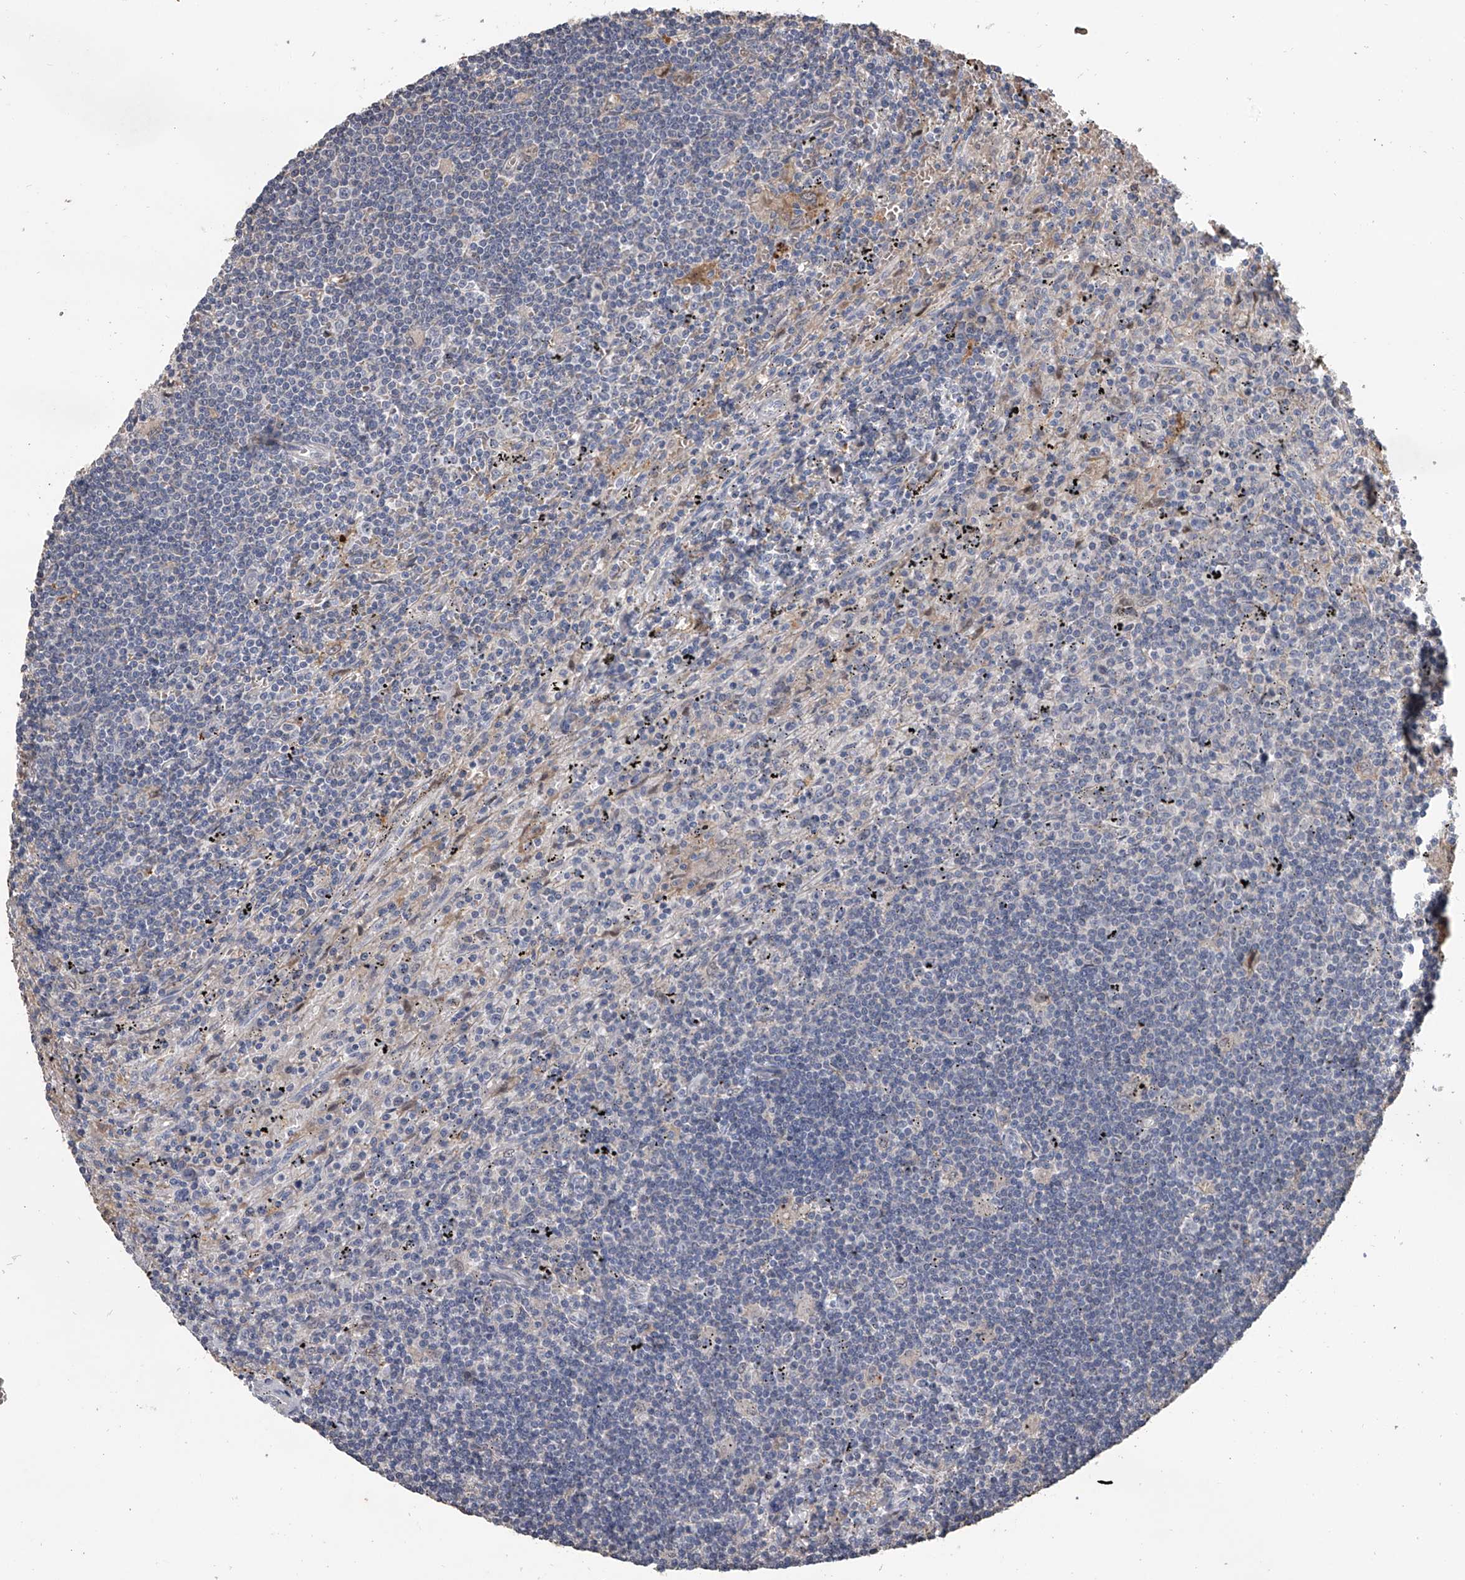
{"staining": {"intensity": "negative", "quantity": "none", "location": "none"}, "tissue": "lymphoma", "cell_type": "Tumor cells", "image_type": "cancer", "snomed": [{"axis": "morphology", "description": "Malignant lymphoma, non-Hodgkin's type, Low grade"}, {"axis": "topography", "description": "Spleen"}], "caption": "IHC of human low-grade malignant lymphoma, non-Hodgkin's type demonstrates no positivity in tumor cells.", "gene": "DOCK9", "patient": {"sex": "male", "age": 76}}